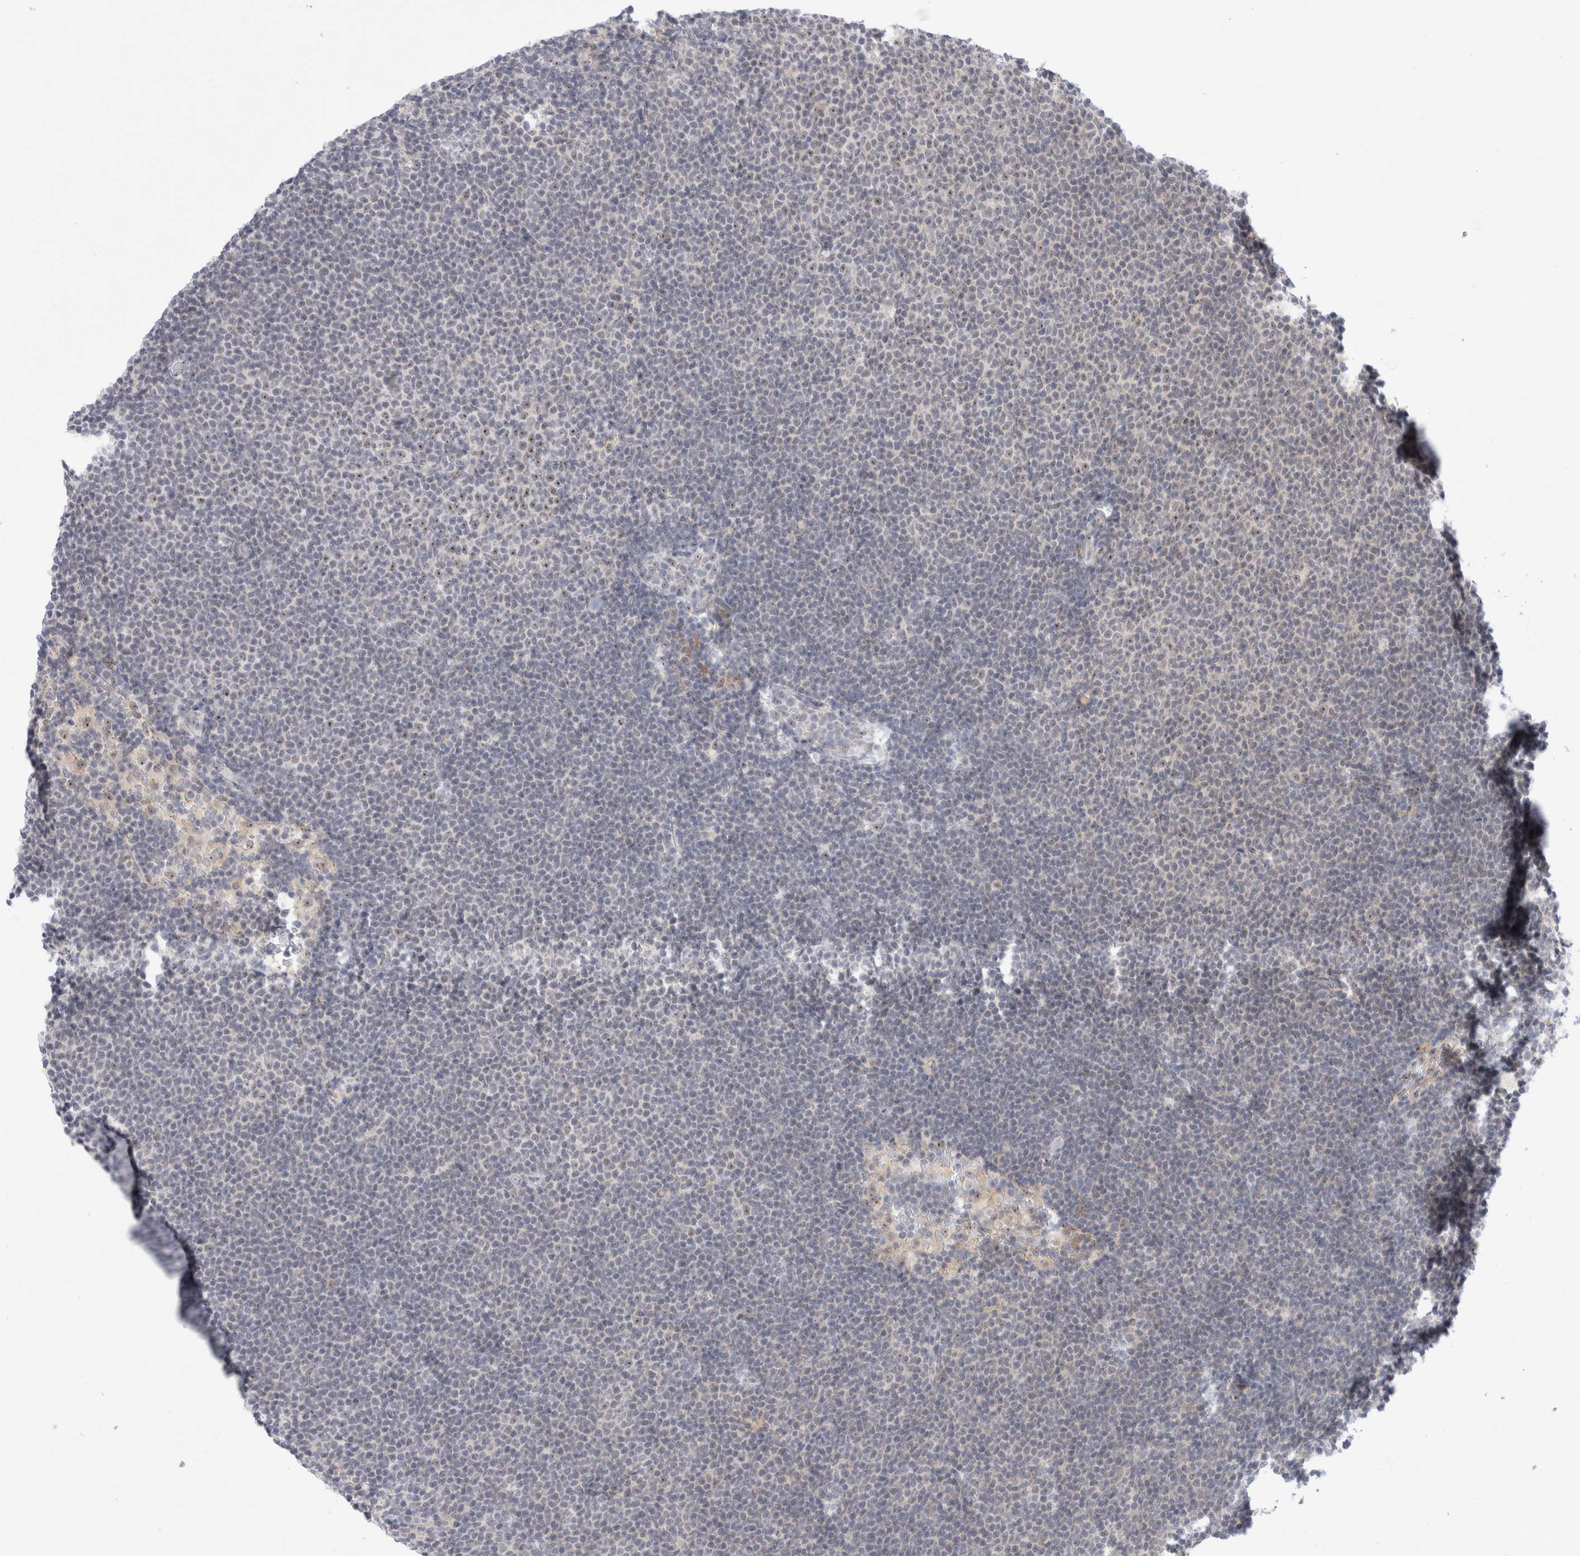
{"staining": {"intensity": "negative", "quantity": "none", "location": "none"}, "tissue": "lymphoma", "cell_type": "Tumor cells", "image_type": "cancer", "snomed": [{"axis": "morphology", "description": "Malignant lymphoma, non-Hodgkin's type, Low grade"}, {"axis": "topography", "description": "Lymph node"}], "caption": "Human low-grade malignant lymphoma, non-Hodgkin's type stained for a protein using IHC demonstrates no staining in tumor cells.", "gene": "CERS5", "patient": {"sex": "female", "age": 53}}